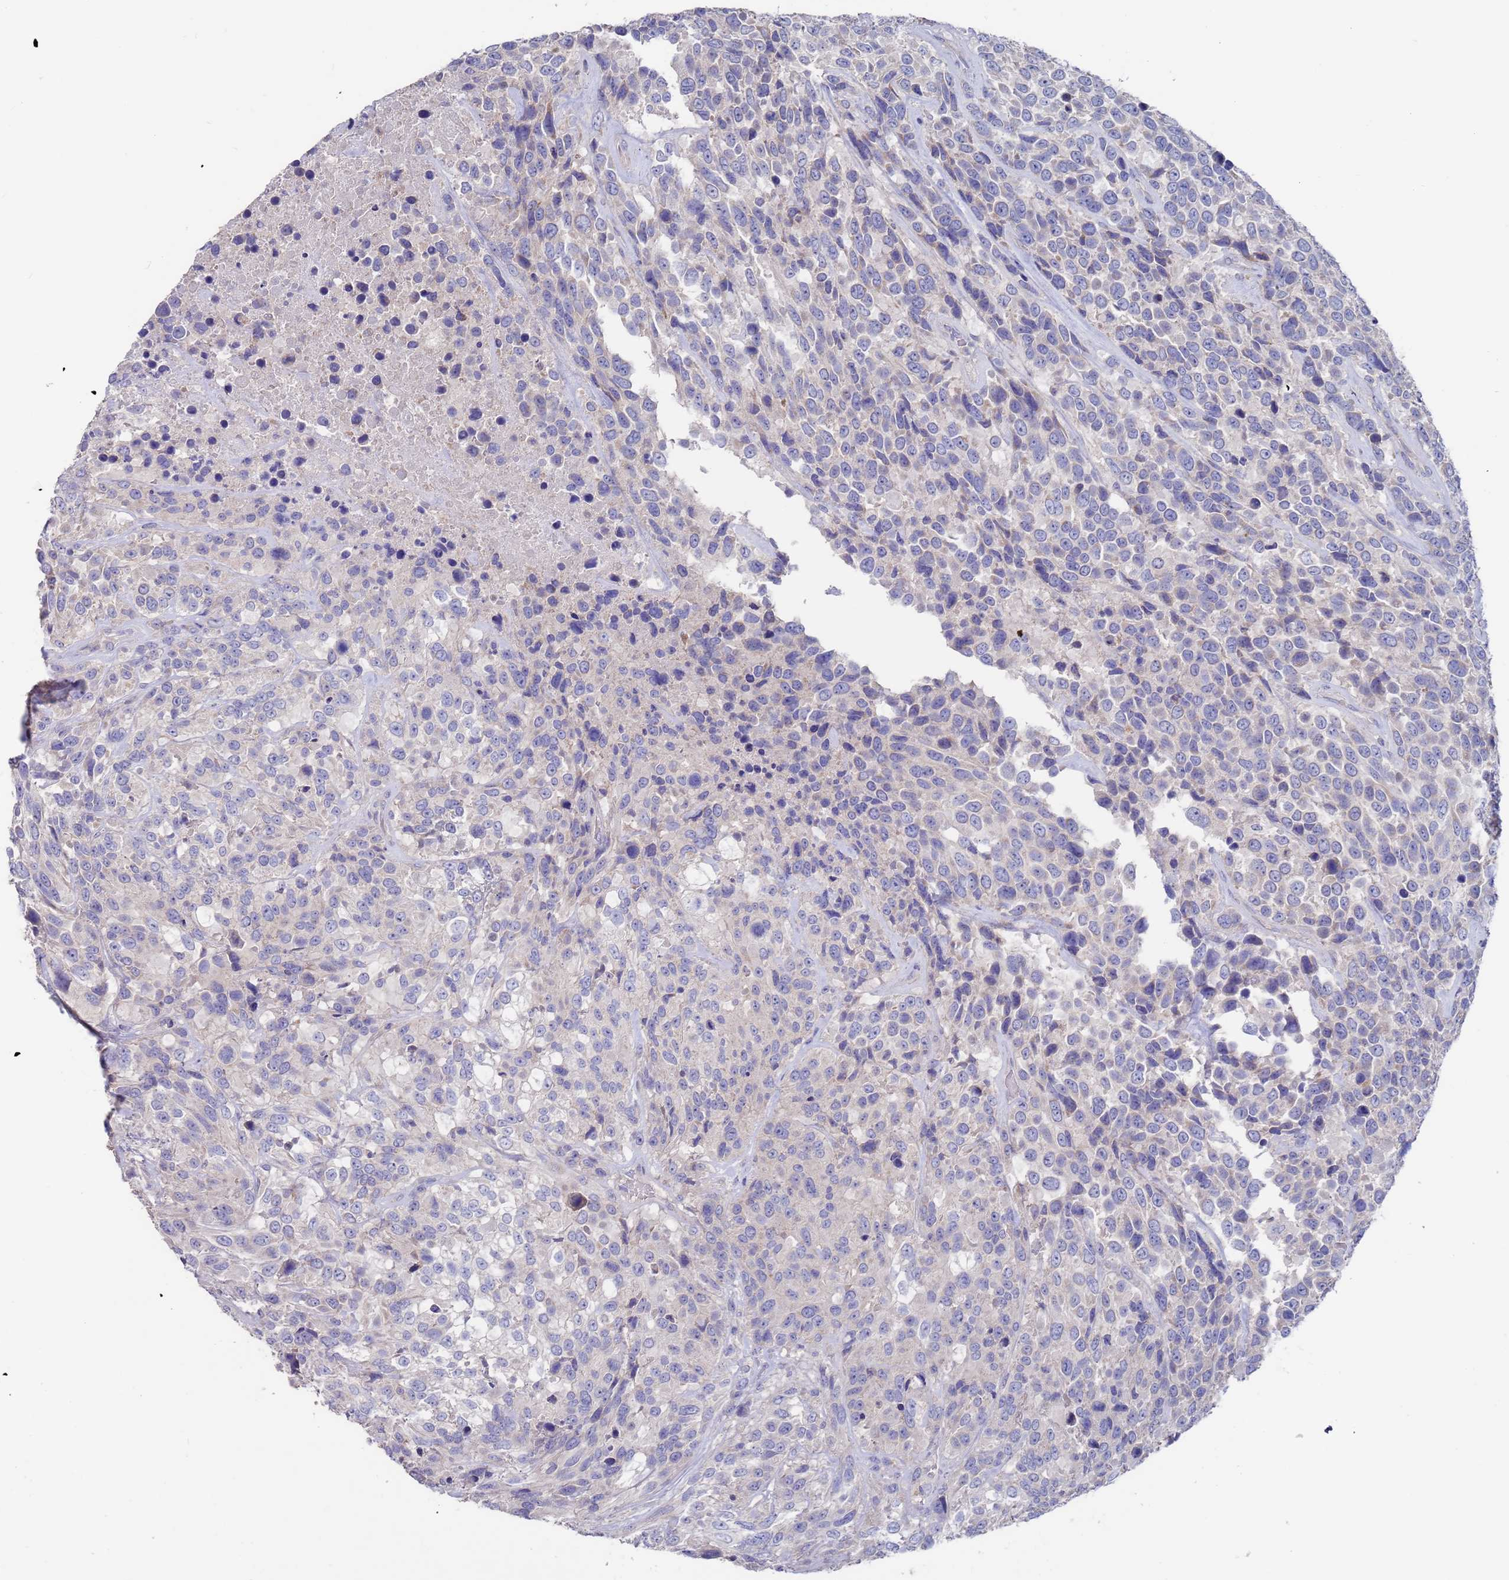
{"staining": {"intensity": "negative", "quantity": "none", "location": "none"}, "tissue": "urothelial cancer", "cell_type": "Tumor cells", "image_type": "cancer", "snomed": [{"axis": "morphology", "description": "Urothelial carcinoma, High grade"}, {"axis": "topography", "description": "Urinary bladder"}], "caption": "The immunohistochemistry (IHC) photomicrograph has no significant staining in tumor cells of urothelial cancer tissue.", "gene": "KRTCAP3", "patient": {"sex": "male", "age": 56}}